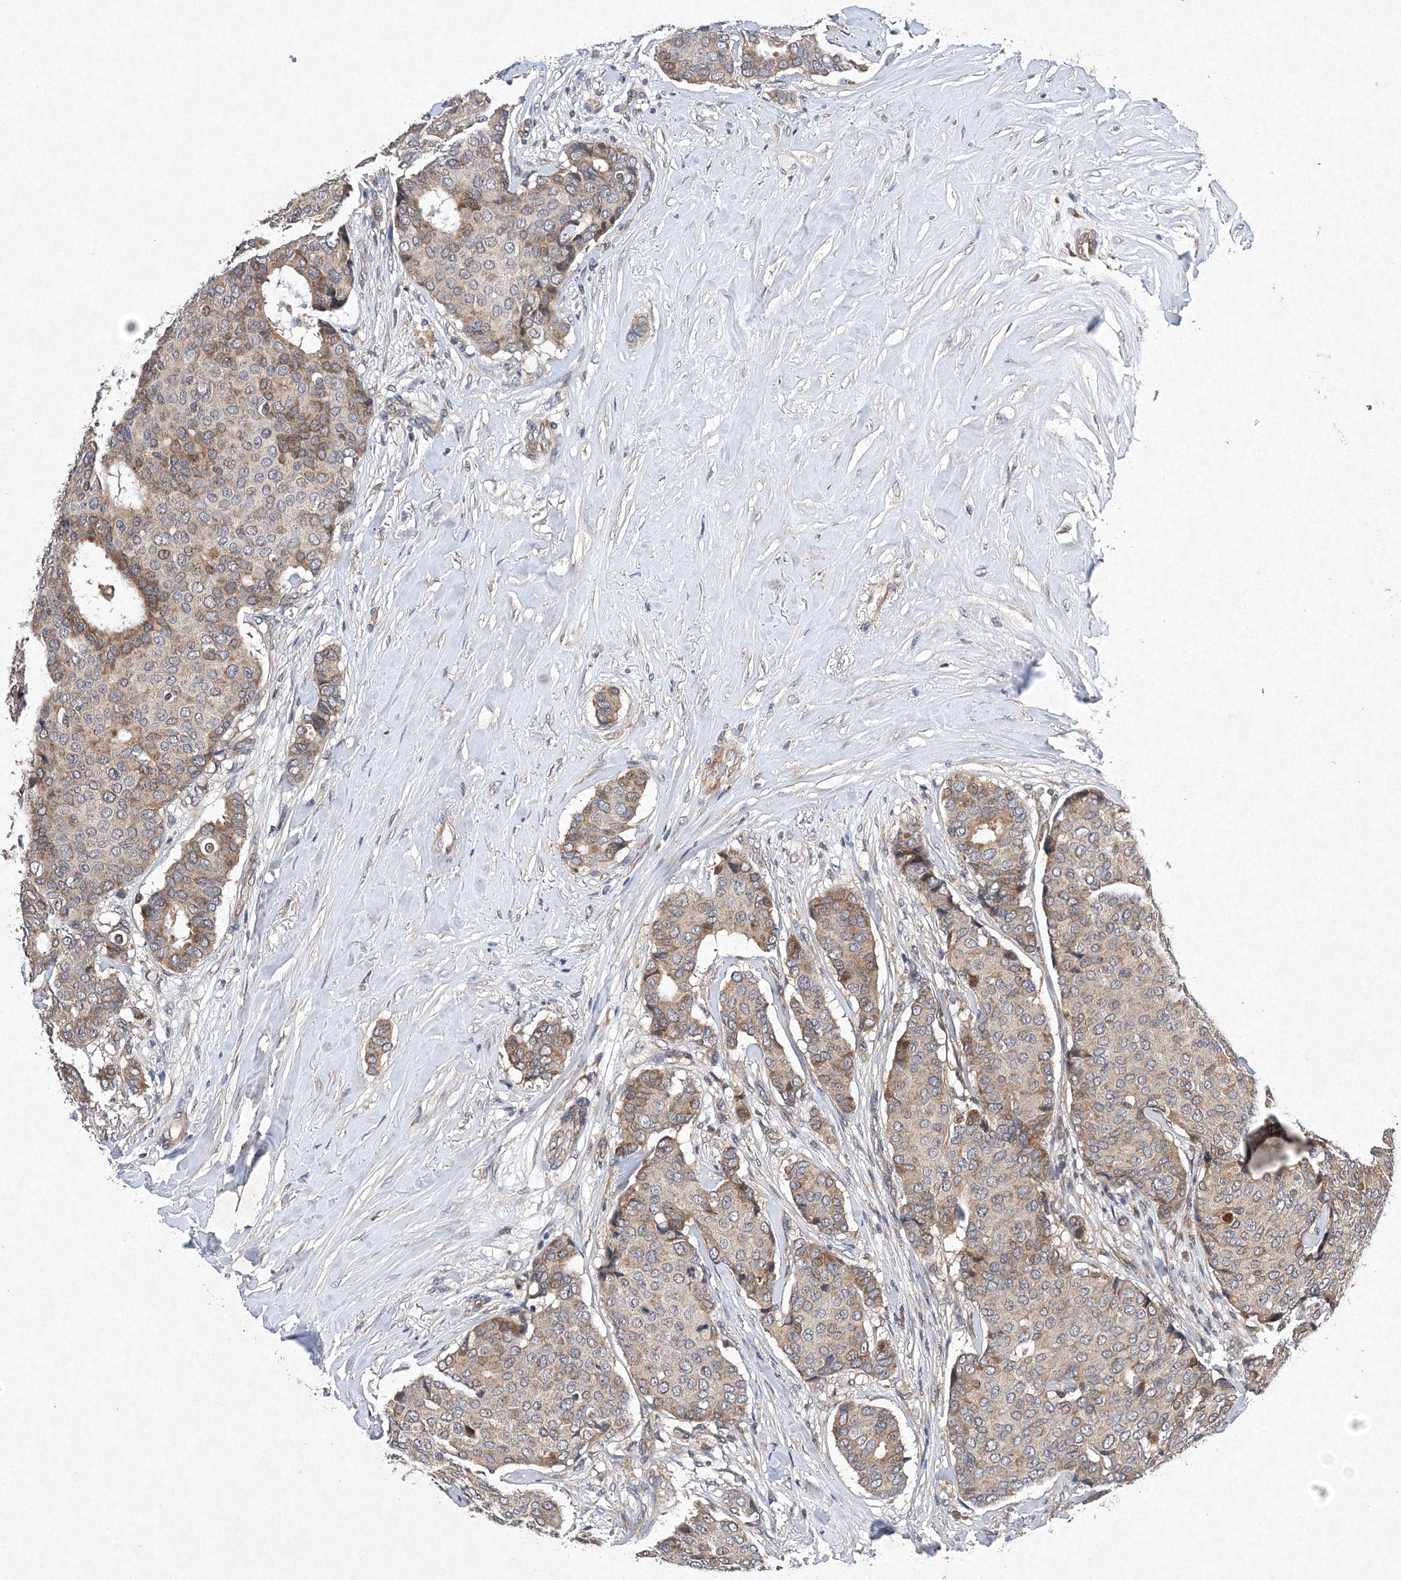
{"staining": {"intensity": "moderate", "quantity": ">75%", "location": "cytoplasmic/membranous"}, "tissue": "breast cancer", "cell_type": "Tumor cells", "image_type": "cancer", "snomed": [{"axis": "morphology", "description": "Duct carcinoma"}, {"axis": "topography", "description": "Breast"}], "caption": "A brown stain labels moderate cytoplasmic/membranous expression of a protein in invasive ductal carcinoma (breast) tumor cells. The staining was performed using DAB (3,3'-diaminobenzidine) to visualize the protein expression in brown, while the nuclei were stained in blue with hematoxylin (Magnification: 20x).", "gene": "PROSER1", "patient": {"sex": "female", "age": 75}}